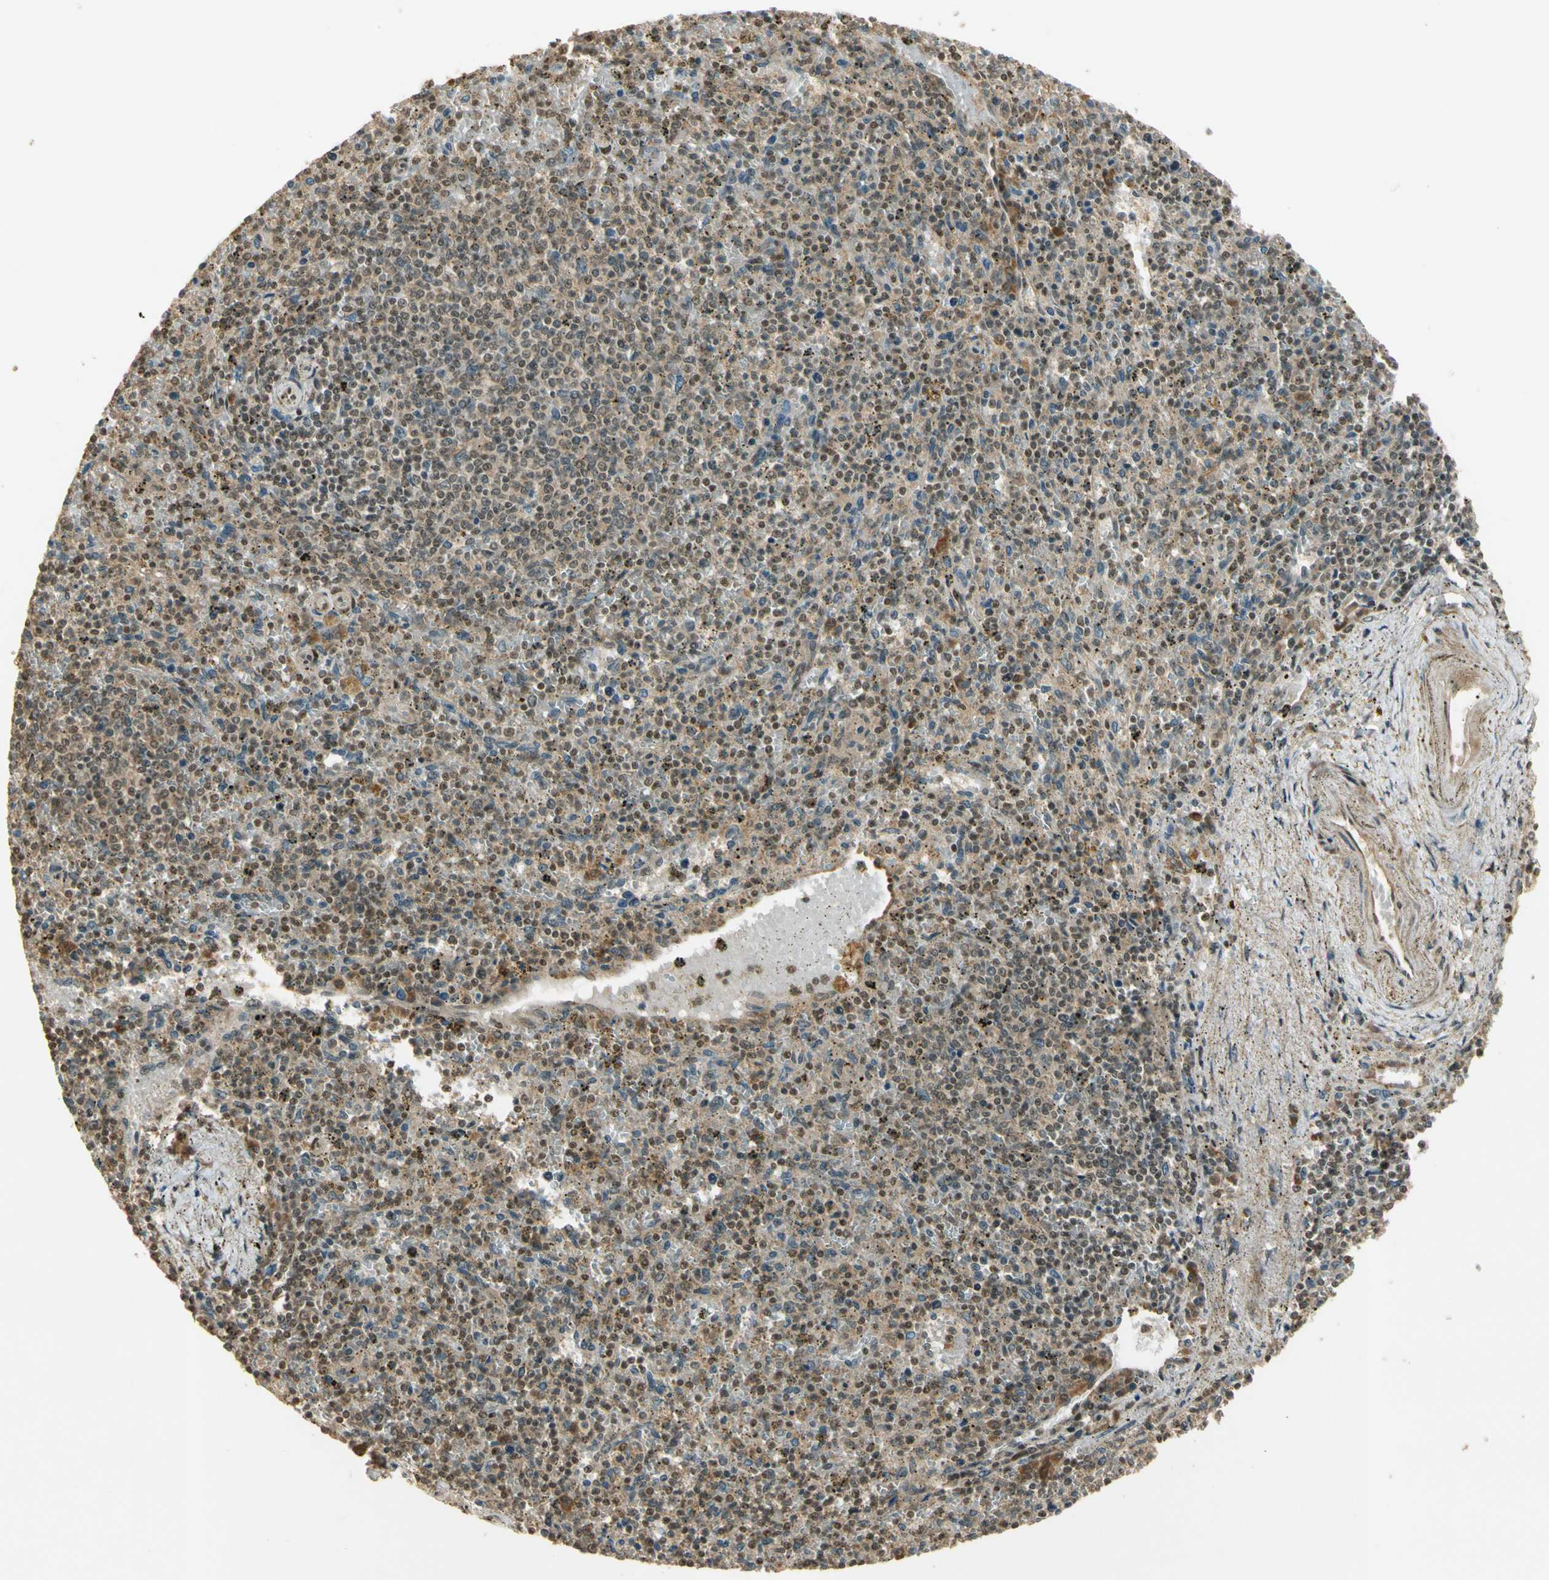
{"staining": {"intensity": "weak", "quantity": "25%-75%", "location": "cytoplasmic/membranous"}, "tissue": "spleen", "cell_type": "Cells in red pulp", "image_type": "normal", "snomed": [{"axis": "morphology", "description": "Normal tissue, NOS"}, {"axis": "topography", "description": "Spleen"}], "caption": "A low amount of weak cytoplasmic/membranous expression is identified in approximately 25%-75% of cells in red pulp in benign spleen. (DAB = brown stain, brightfield microscopy at high magnification).", "gene": "GMEB2", "patient": {"sex": "male", "age": 72}}